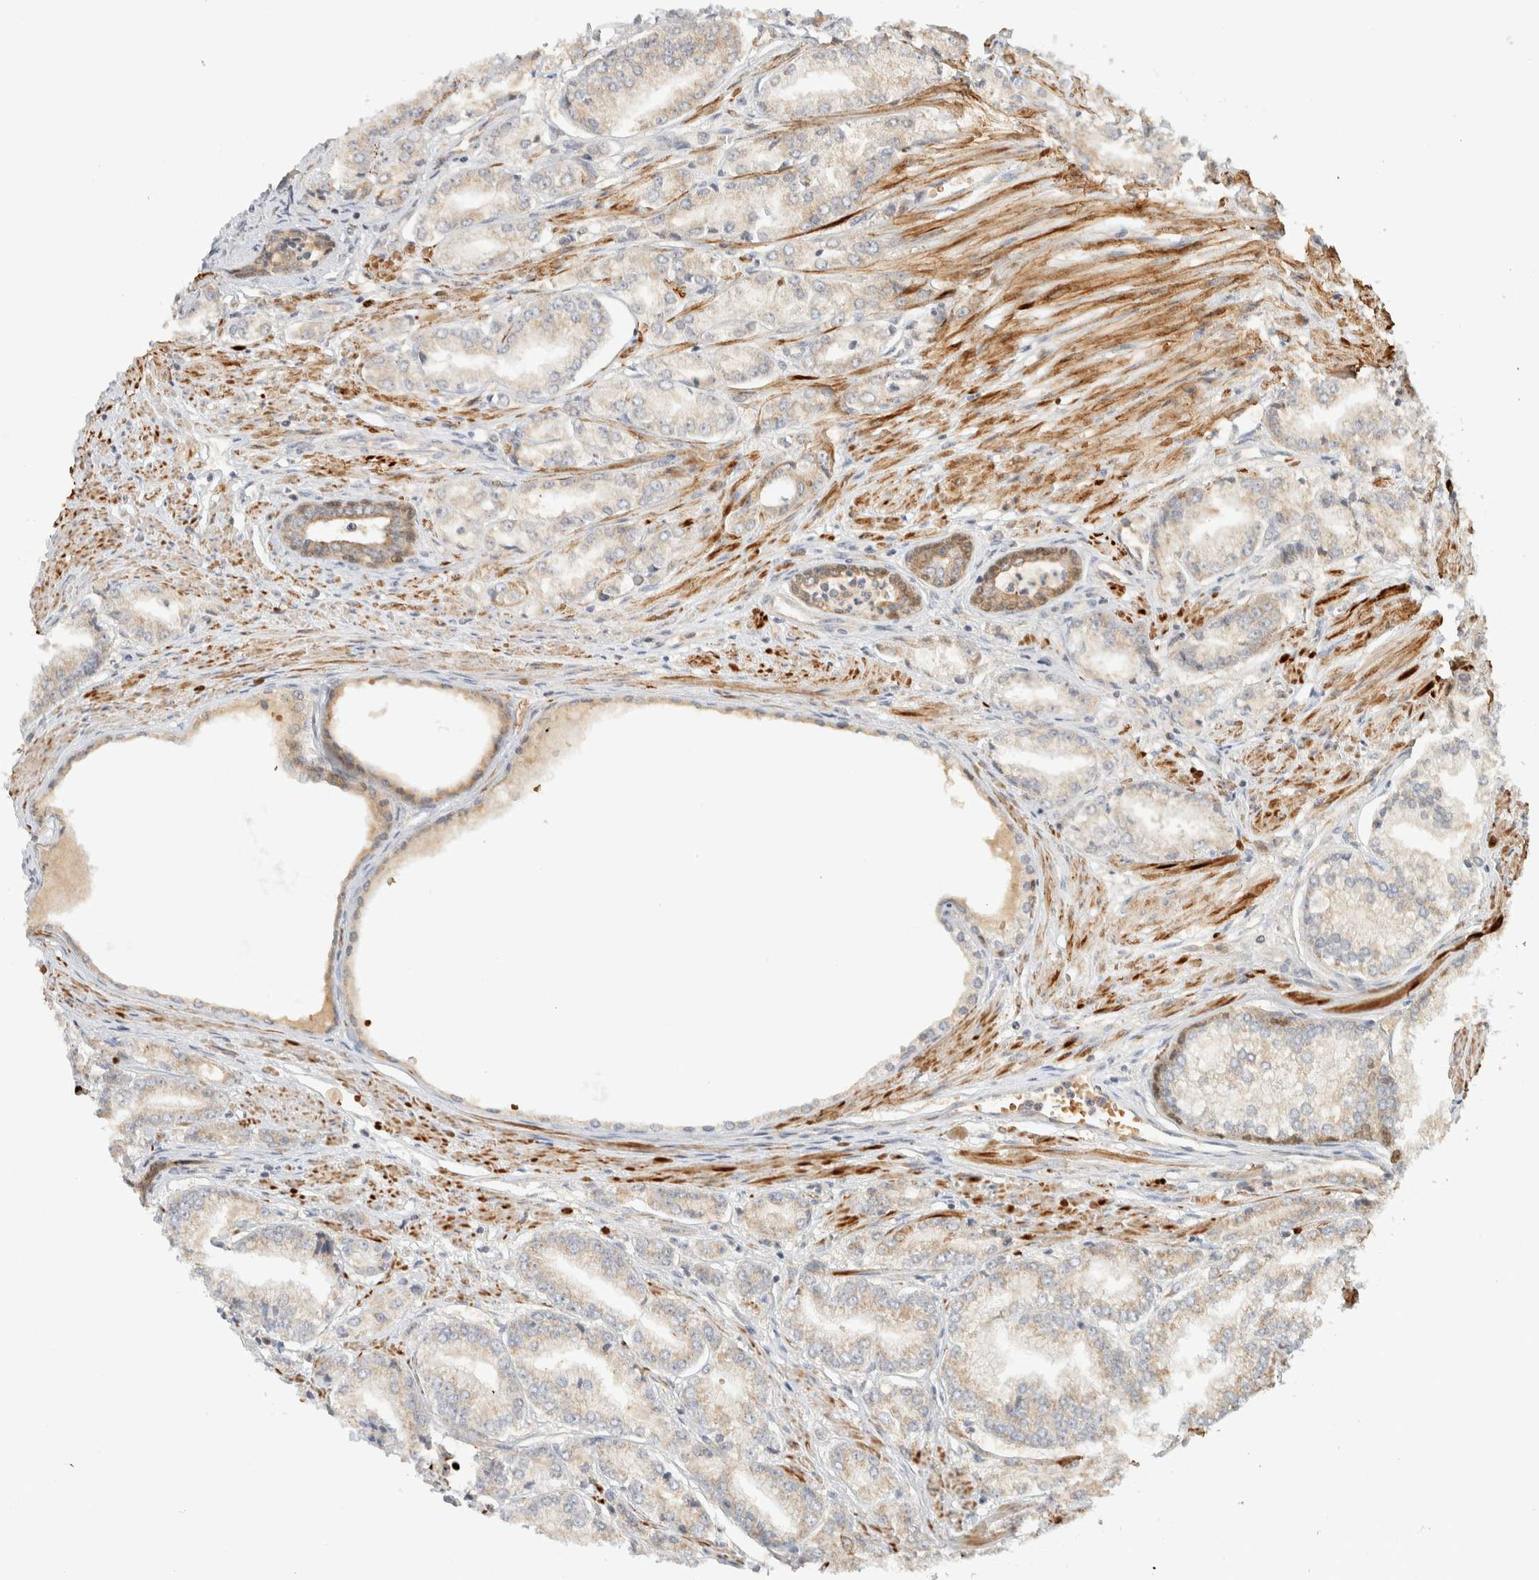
{"staining": {"intensity": "weak", "quantity": "<25%", "location": "cytoplasmic/membranous"}, "tissue": "prostate cancer", "cell_type": "Tumor cells", "image_type": "cancer", "snomed": [{"axis": "morphology", "description": "Adenocarcinoma, Low grade"}, {"axis": "topography", "description": "Prostate"}], "caption": "DAB (3,3'-diaminobenzidine) immunohistochemical staining of human prostate adenocarcinoma (low-grade) displays no significant expression in tumor cells. (Stains: DAB immunohistochemistry with hematoxylin counter stain, Microscopy: brightfield microscopy at high magnification).", "gene": "TTI2", "patient": {"sex": "male", "age": 52}}